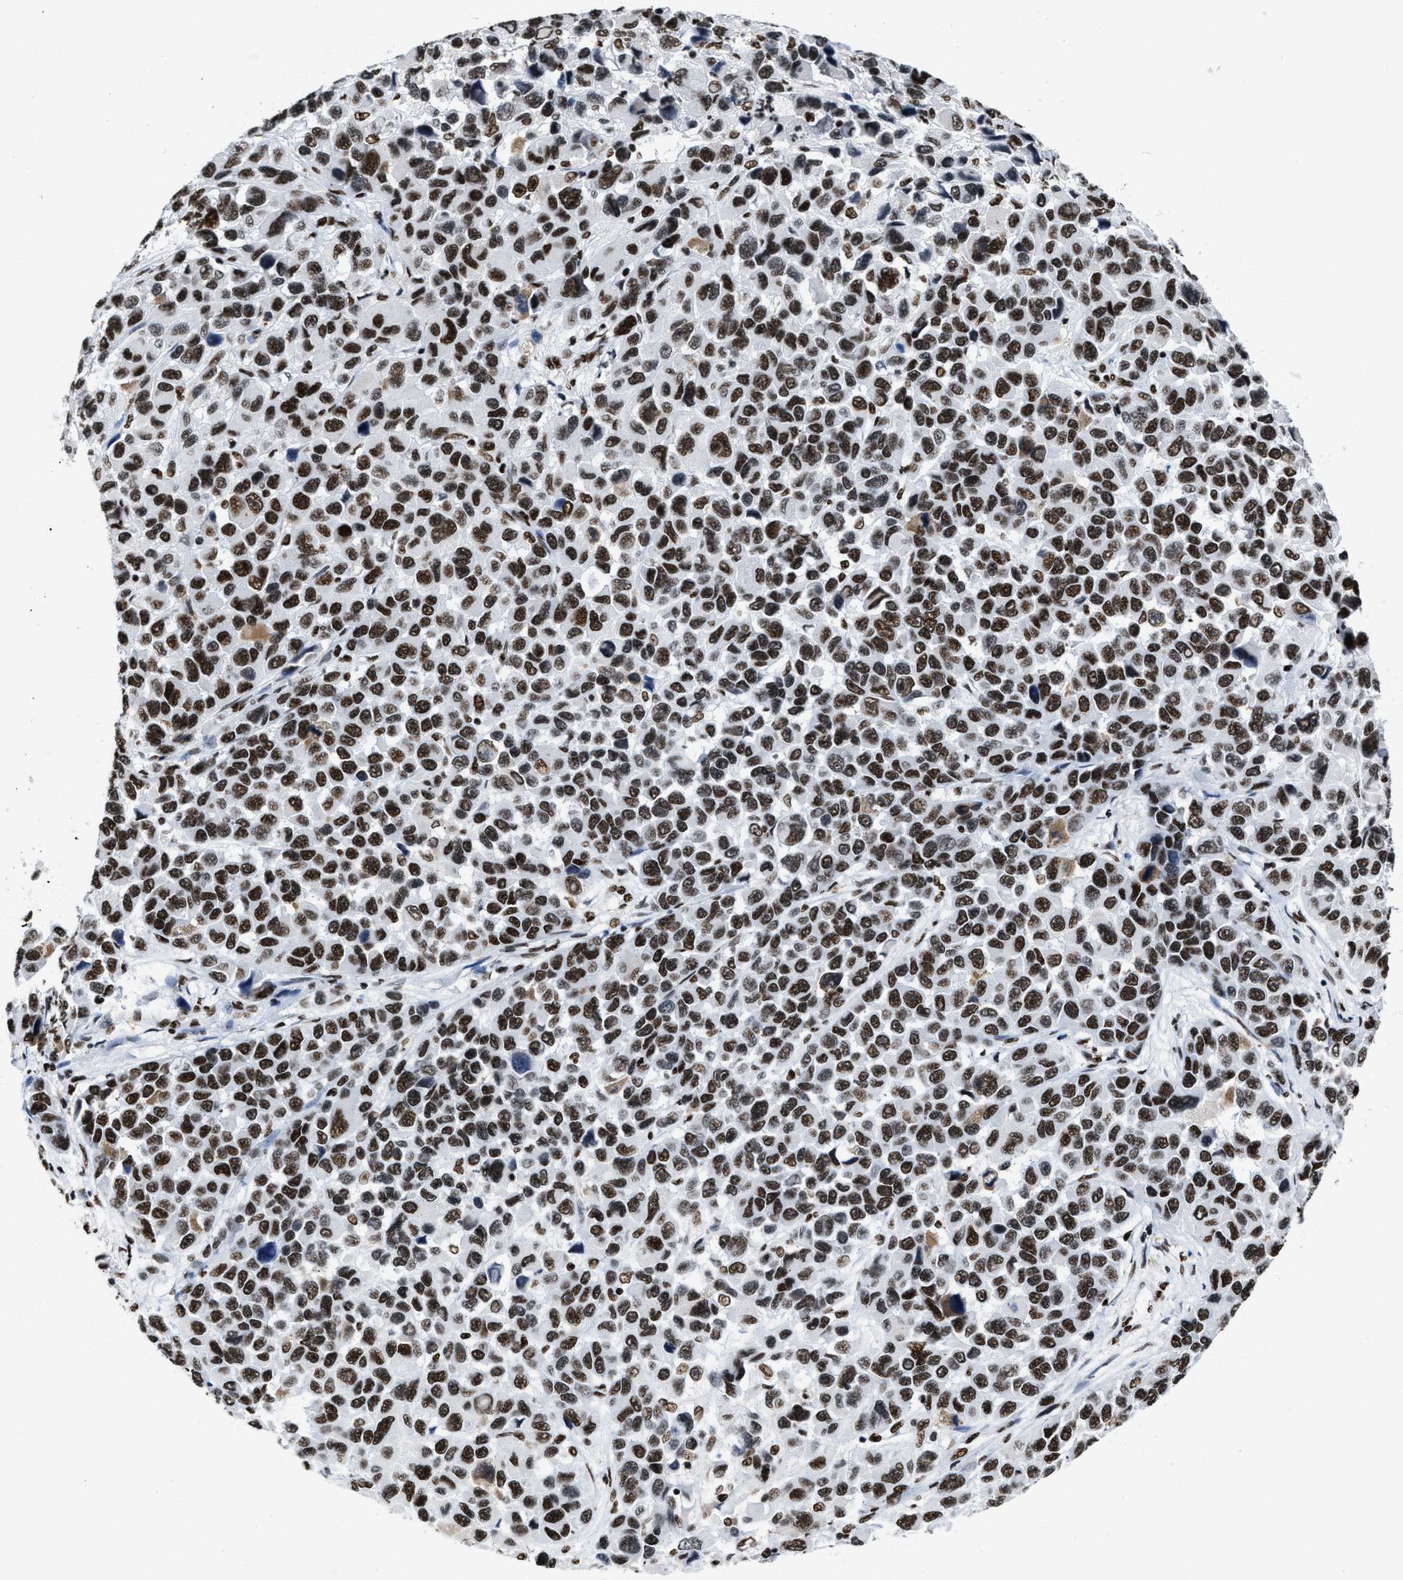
{"staining": {"intensity": "strong", "quantity": ">75%", "location": "nuclear"}, "tissue": "melanoma", "cell_type": "Tumor cells", "image_type": "cancer", "snomed": [{"axis": "morphology", "description": "Malignant melanoma, NOS"}, {"axis": "topography", "description": "Skin"}], "caption": "Protein expression analysis of human malignant melanoma reveals strong nuclear positivity in about >75% of tumor cells.", "gene": "SMARCC2", "patient": {"sex": "male", "age": 53}}